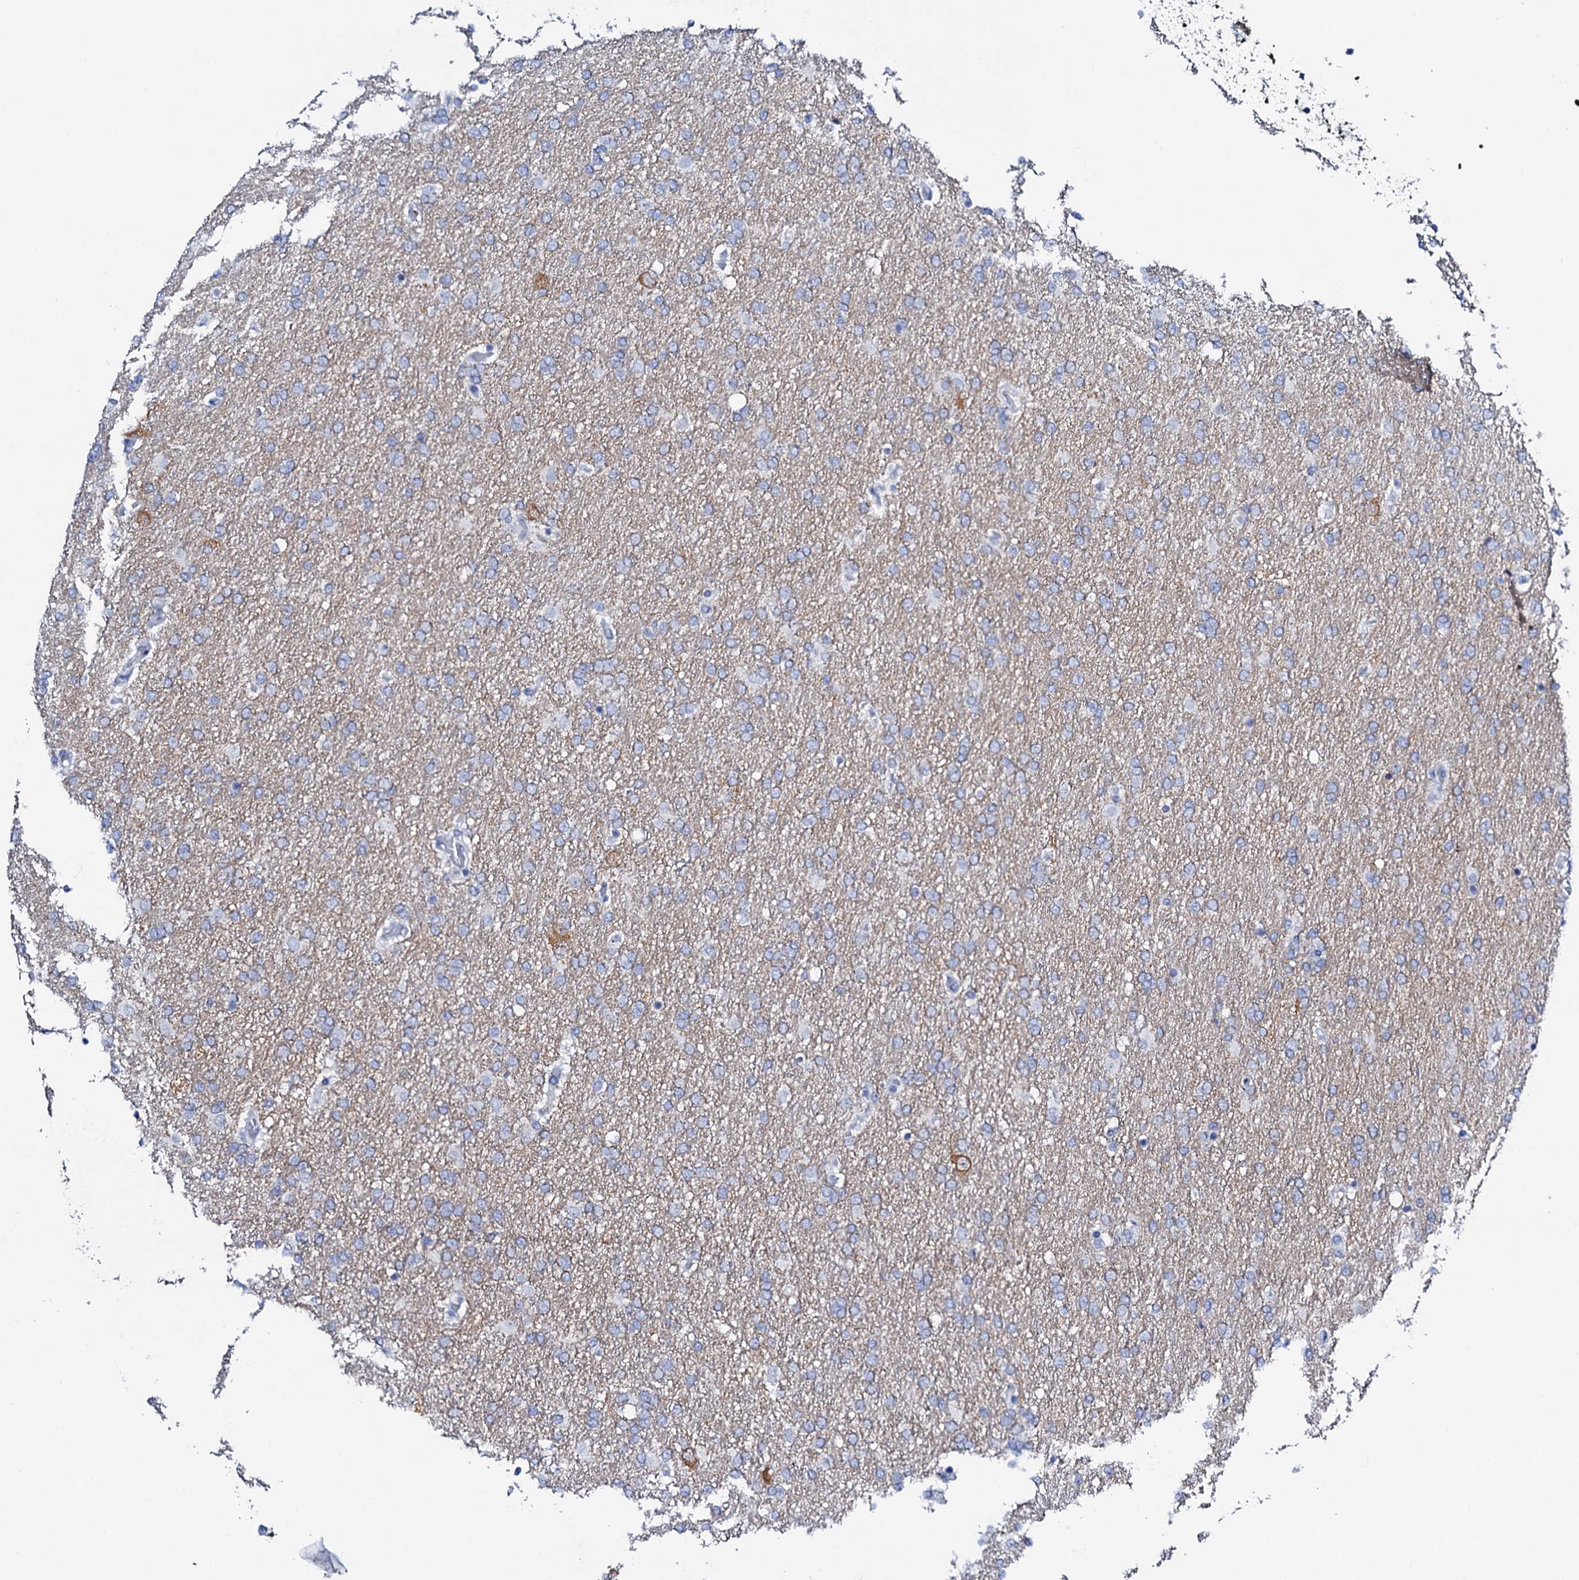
{"staining": {"intensity": "negative", "quantity": "none", "location": "none"}, "tissue": "glioma", "cell_type": "Tumor cells", "image_type": "cancer", "snomed": [{"axis": "morphology", "description": "Glioma, malignant, High grade"}, {"axis": "topography", "description": "Brain"}], "caption": "This is a micrograph of IHC staining of glioma, which shows no positivity in tumor cells. (Stains: DAB immunohistochemistry (IHC) with hematoxylin counter stain, Microscopy: brightfield microscopy at high magnification).", "gene": "FBXL16", "patient": {"sex": "male", "age": 72}}